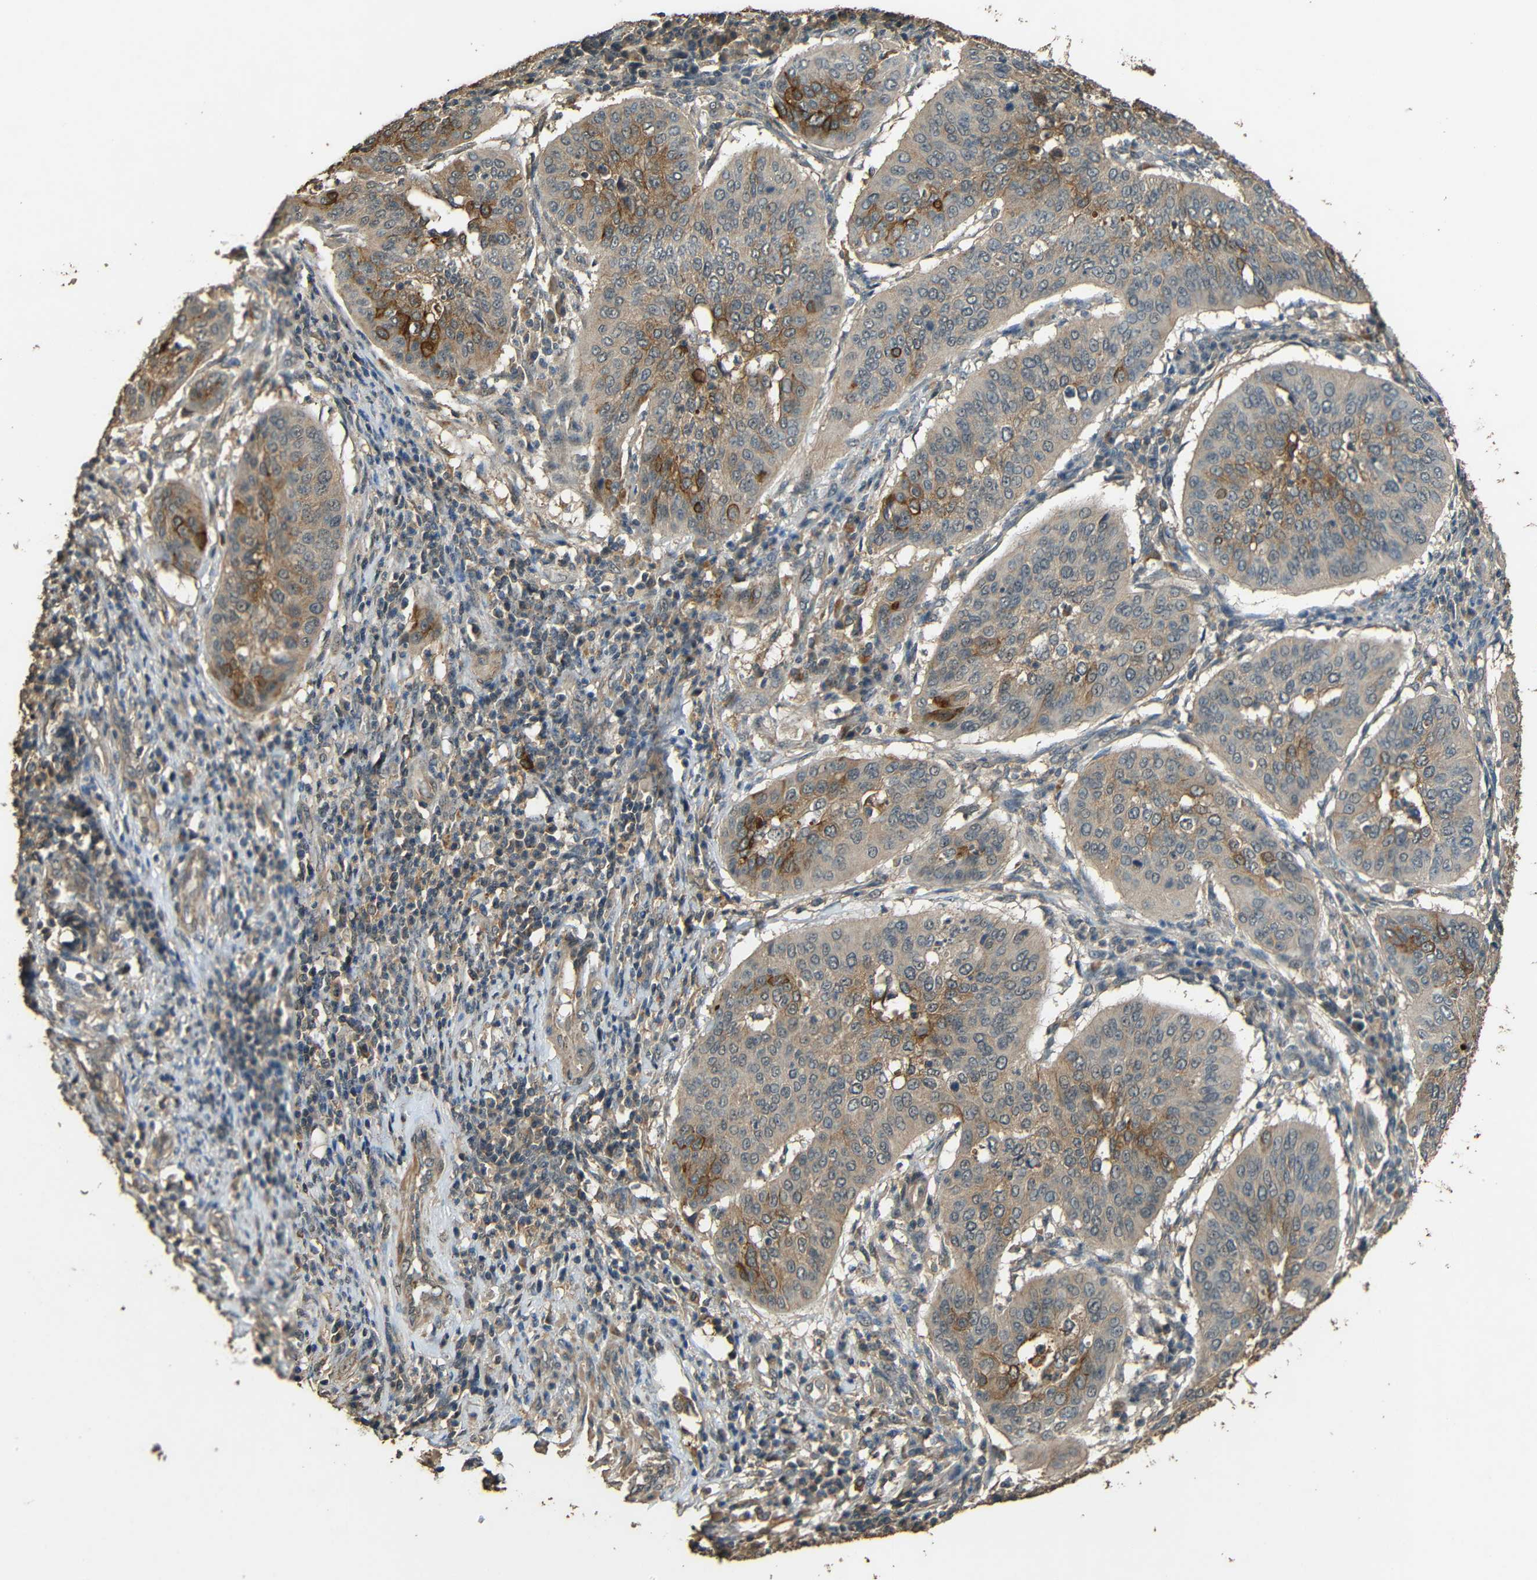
{"staining": {"intensity": "weak", "quantity": ">75%", "location": "cytoplasmic/membranous"}, "tissue": "cervical cancer", "cell_type": "Tumor cells", "image_type": "cancer", "snomed": [{"axis": "morphology", "description": "Normal tissue, NOS"}, {"axis": "morphology", "description": "Squamous cell carcinoma, NOS"}, {"axis": "topography", "description": "Cervix"}], "caption": "High-magnification brightfield microscopy of cervical squamous cell carcinoma stained with DAB (3,3'-diaminobenzidine) (brown) and counterstained with hematoxylin (blue). tumor cells exhibit weak cytoplasmic/membranous expression is appreciated in approximately>75% of cells. The protein of interest is shown in brown color, while the nuclei are stained blue.", "gene": "PDE5A", "patient": {"sex": "female", "age": 39}}